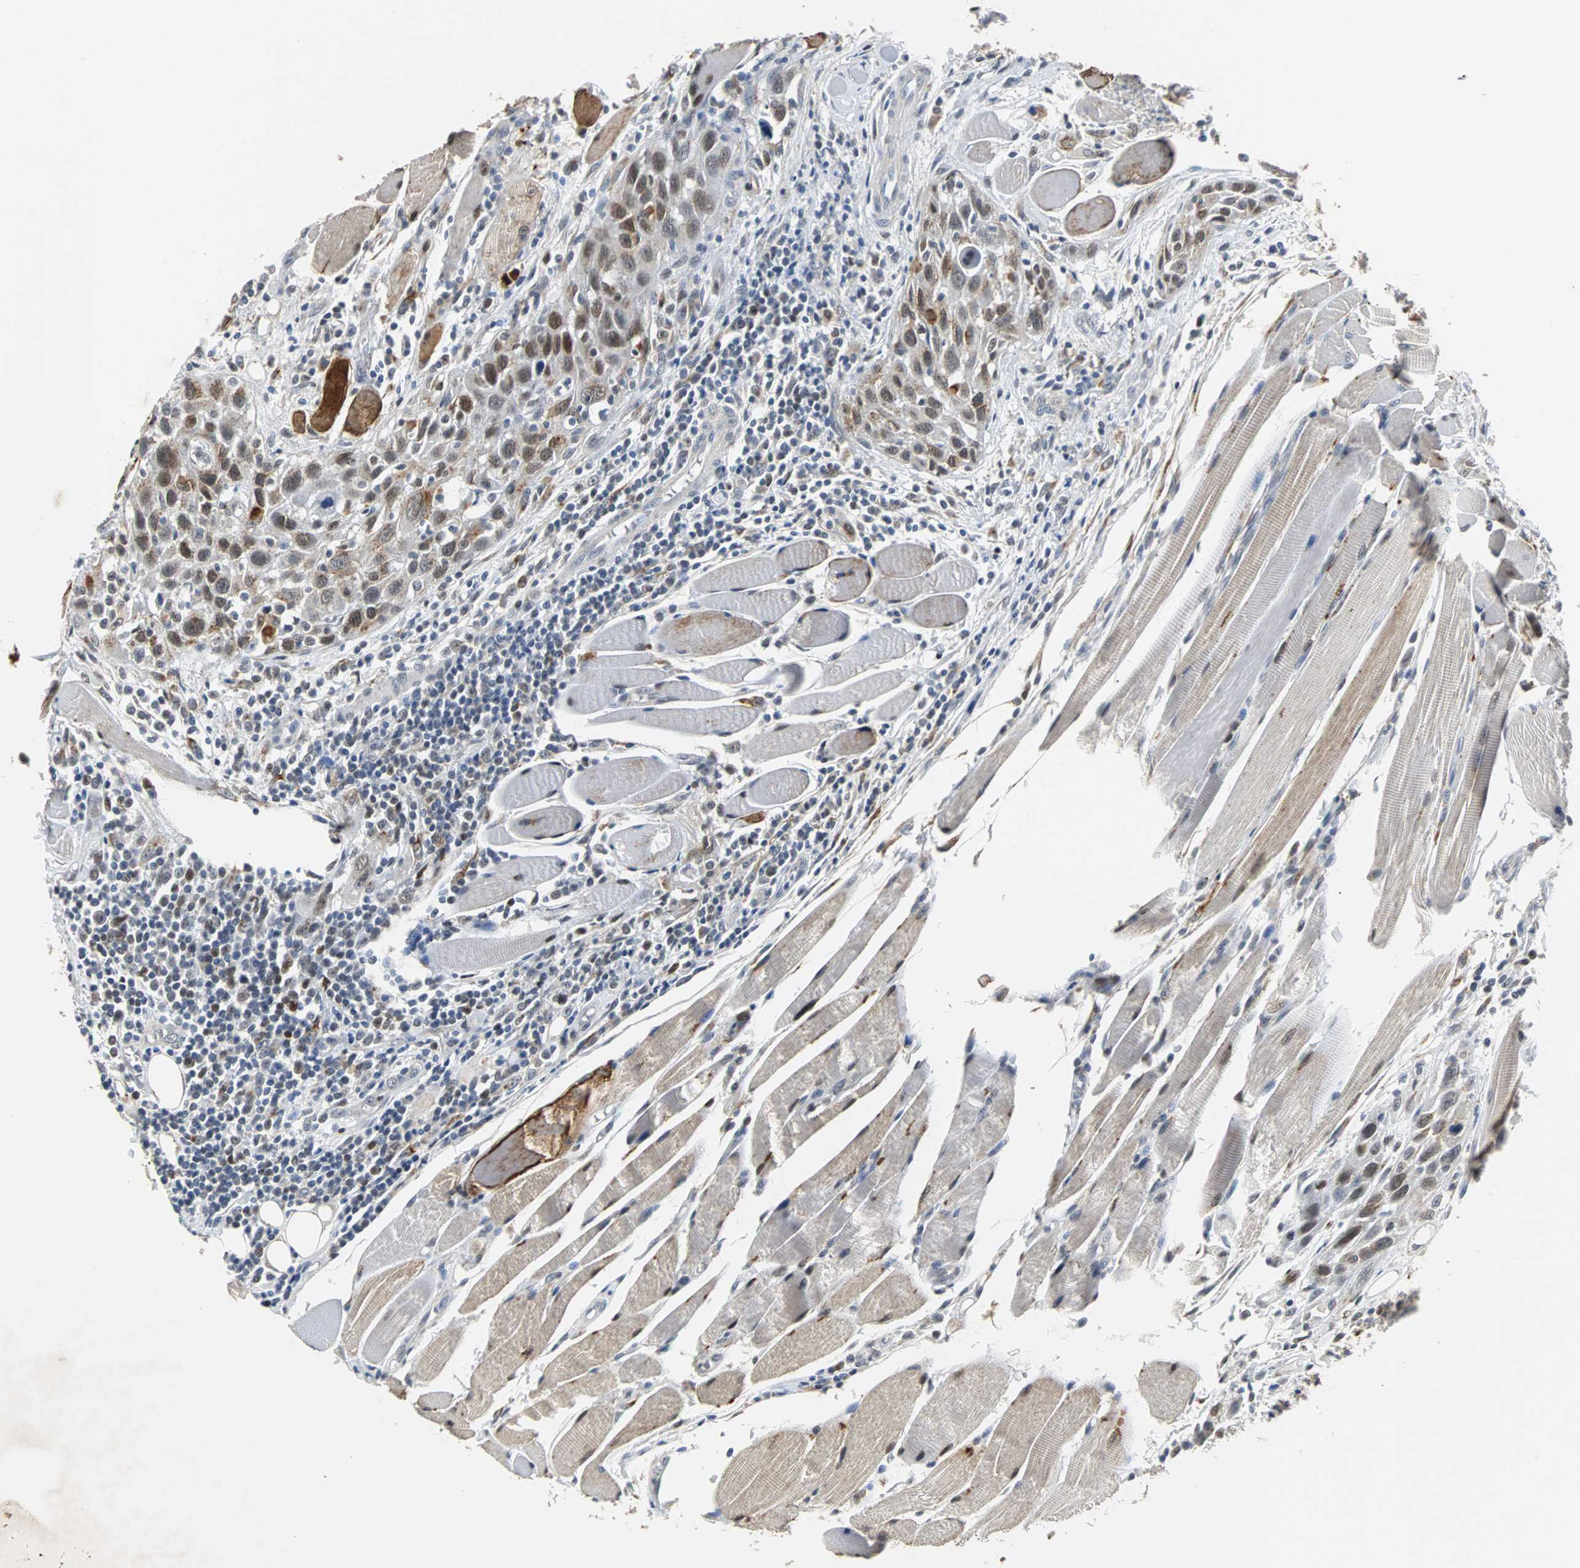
{"staining": {"intensity": "moderate", "quantity": "25%-75%", "location": "cytoplasmic/membranous,nuclear"}, "tissue": "head and neck cancer", "cell_type": "Tumor cells", "image_type": "cancer", "snomed": [{"axis": "morphology", "description": "Squamous cell carcinoma, NOS"}, {"axis": "topography", "description": "Oral tissue"}, {"axis": "topography", "description": "Head-Neck"}], "caption": "Protein expression analysis of squamous cell carcinoma (head and neck) reveals moderate cytoplasmic/membranous and nuclear staining in about 25%-75% of tumor cells.", "gene": "HLX", "patient": {"sex": "female", "age": 50}}